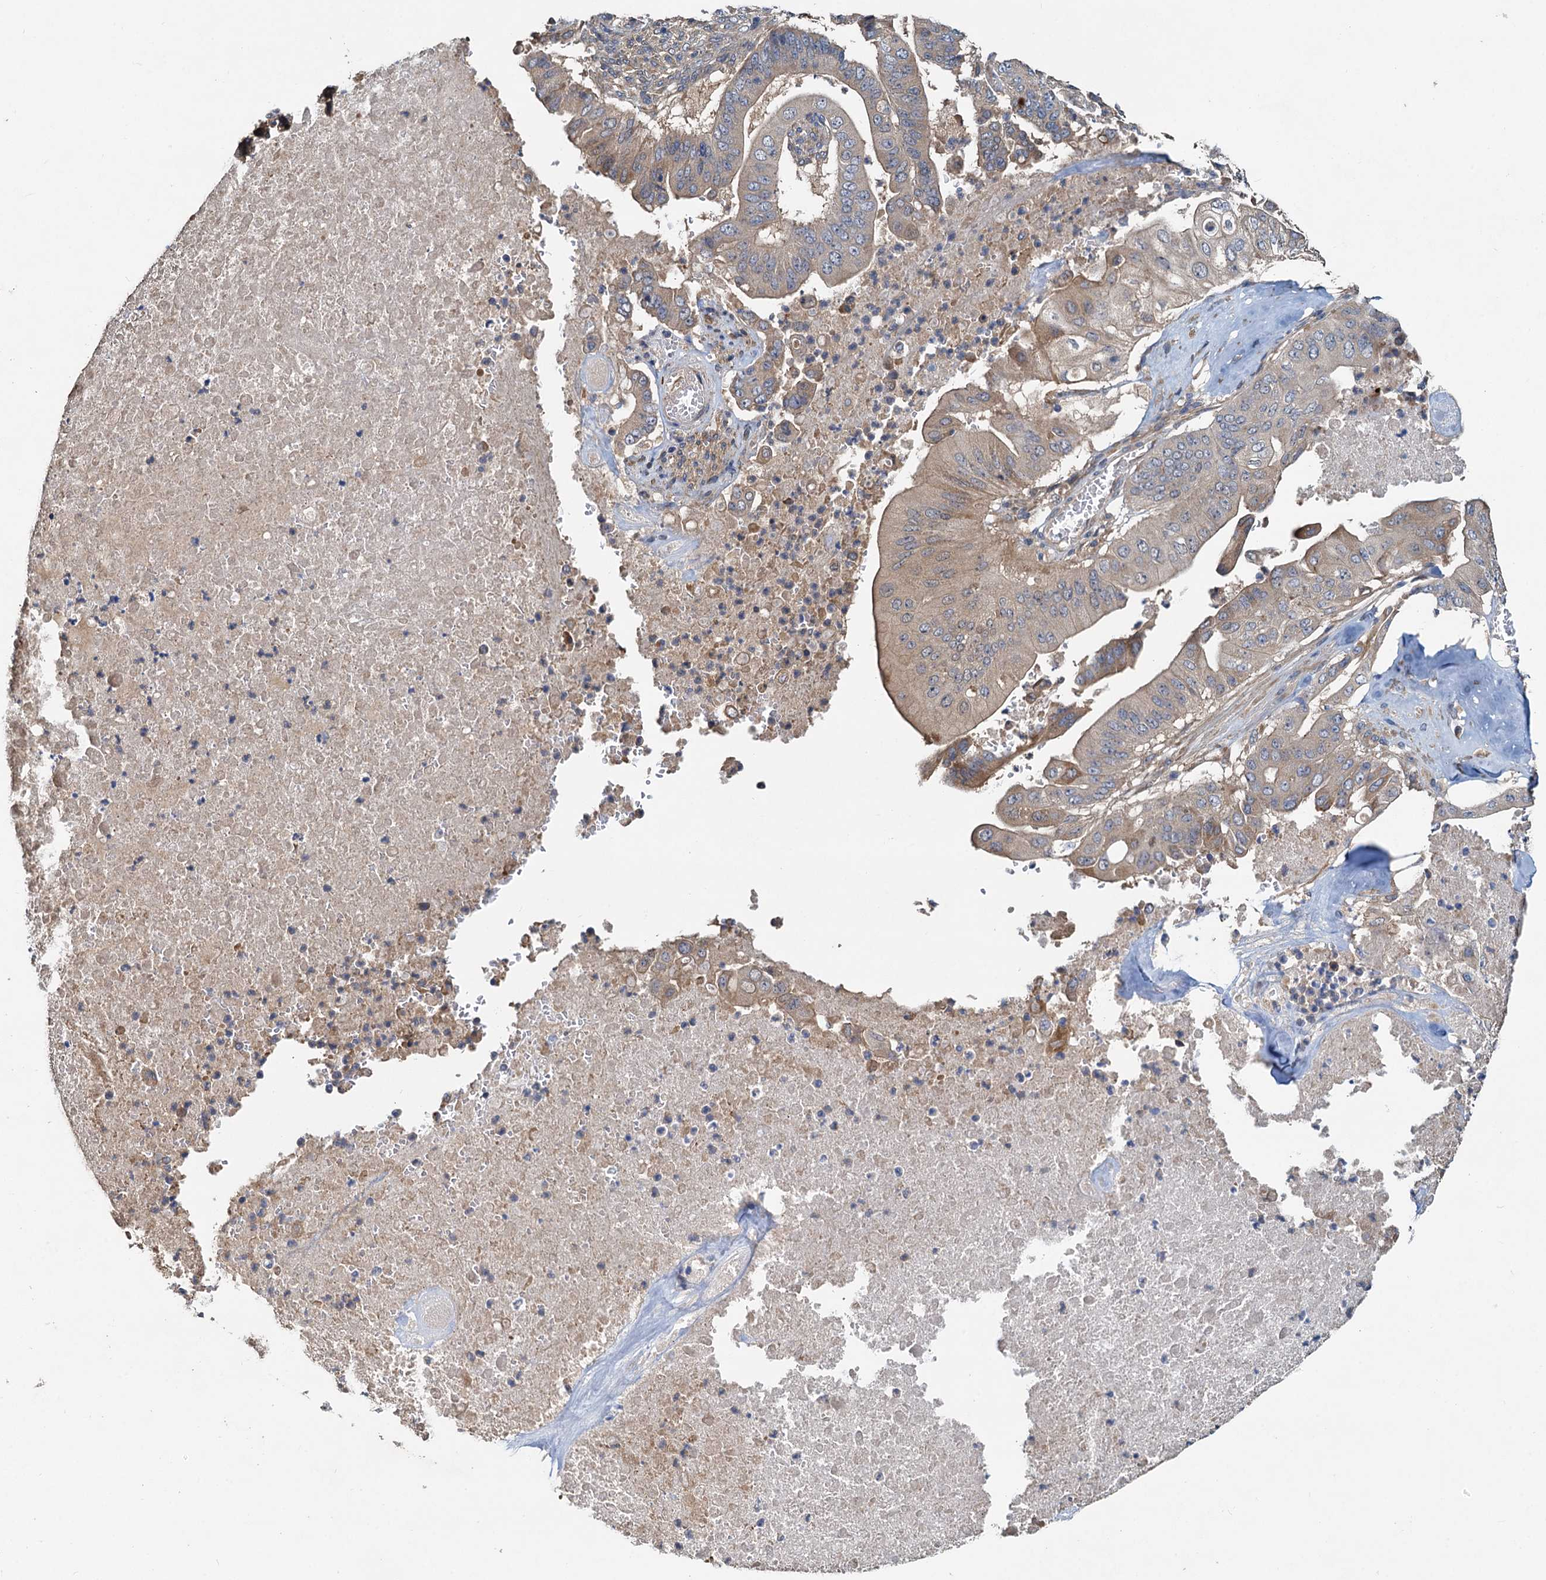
{"staining": {"intensity": "weak", "quantity": "25%-75%", "location": "cytoplasmic/membranous"}, "tissue": "pancreatic cancer", "cell_type": "Tumor cells", "image_type": "cancer", "snomed": [{"axis": "morphology", "description": "Adenocarcinoma, NOS"}, {"axis": "topography", "description": "Pancreas"}], "caption": "Immunohistochemistry (IHC) image of neoplastic tissue: human adenocarcinoma (pancreatic) stained using IHC displays low levels of weak protein expression localized specifically in the cytoplasmic/membranous of tumor cells, appearing as a cytoplasmic/membranous brown color.", "gene": "HYI", "patient": {"sex": "female", "age": 77}}